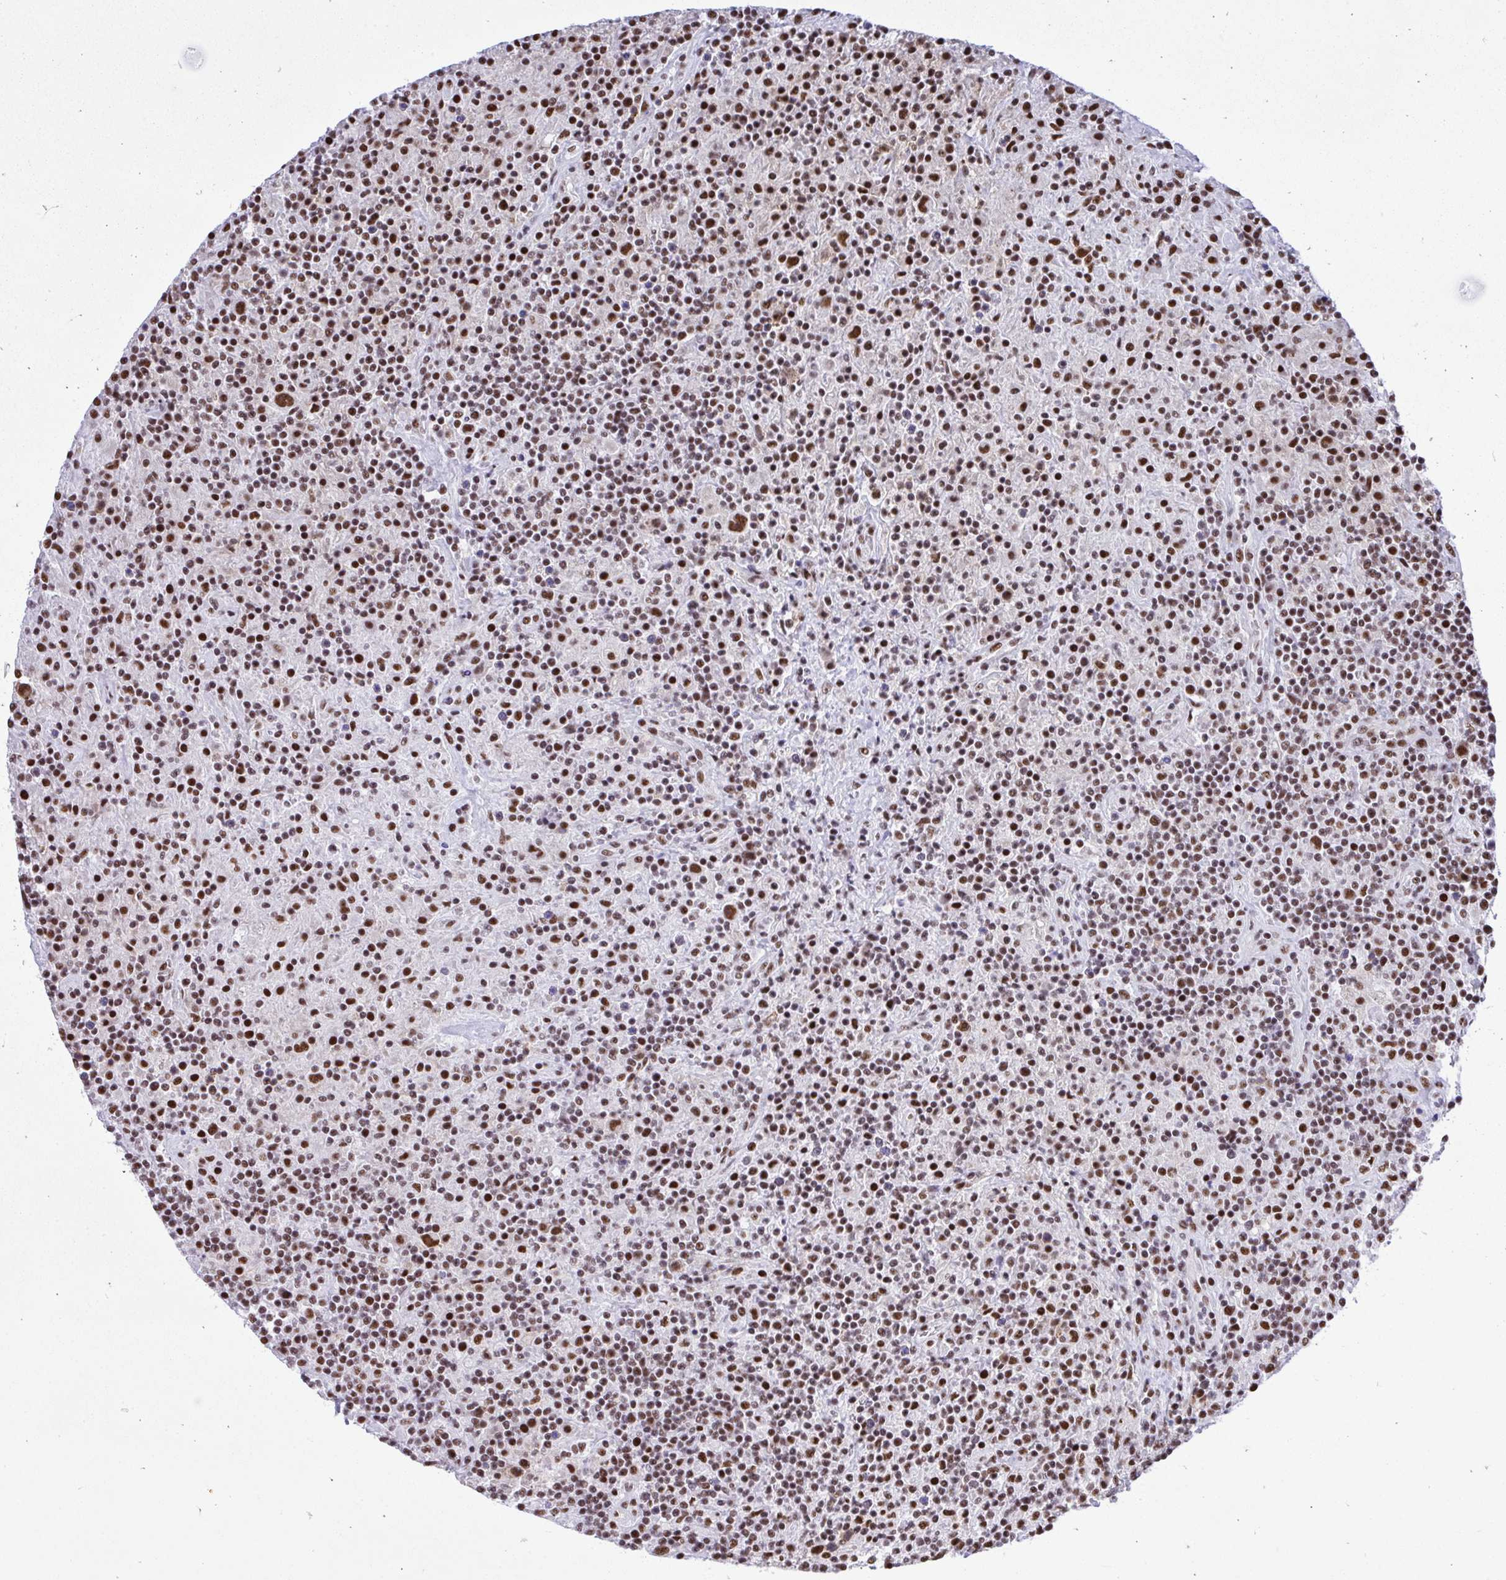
{"staining": {"intensity": "moderate", "quantity": ">75%", "location": "nuclear"}, "tissue": "lymphoma", "cell_type": "Tumor cells", "image_type": "cancer", "snomed": [{"axis": "morphology", "description": "Hodgkin's disease, NOS"}, {"axis": "topography", "description": "Lymph node"}], "caption": "Tumor cells exhibit medium levels of moderate nuclear staining in approximately >75% of cells in Hodgkin's disease.", "gene": "PRPF19", "patient": {"sex": "male", "age": 70}}